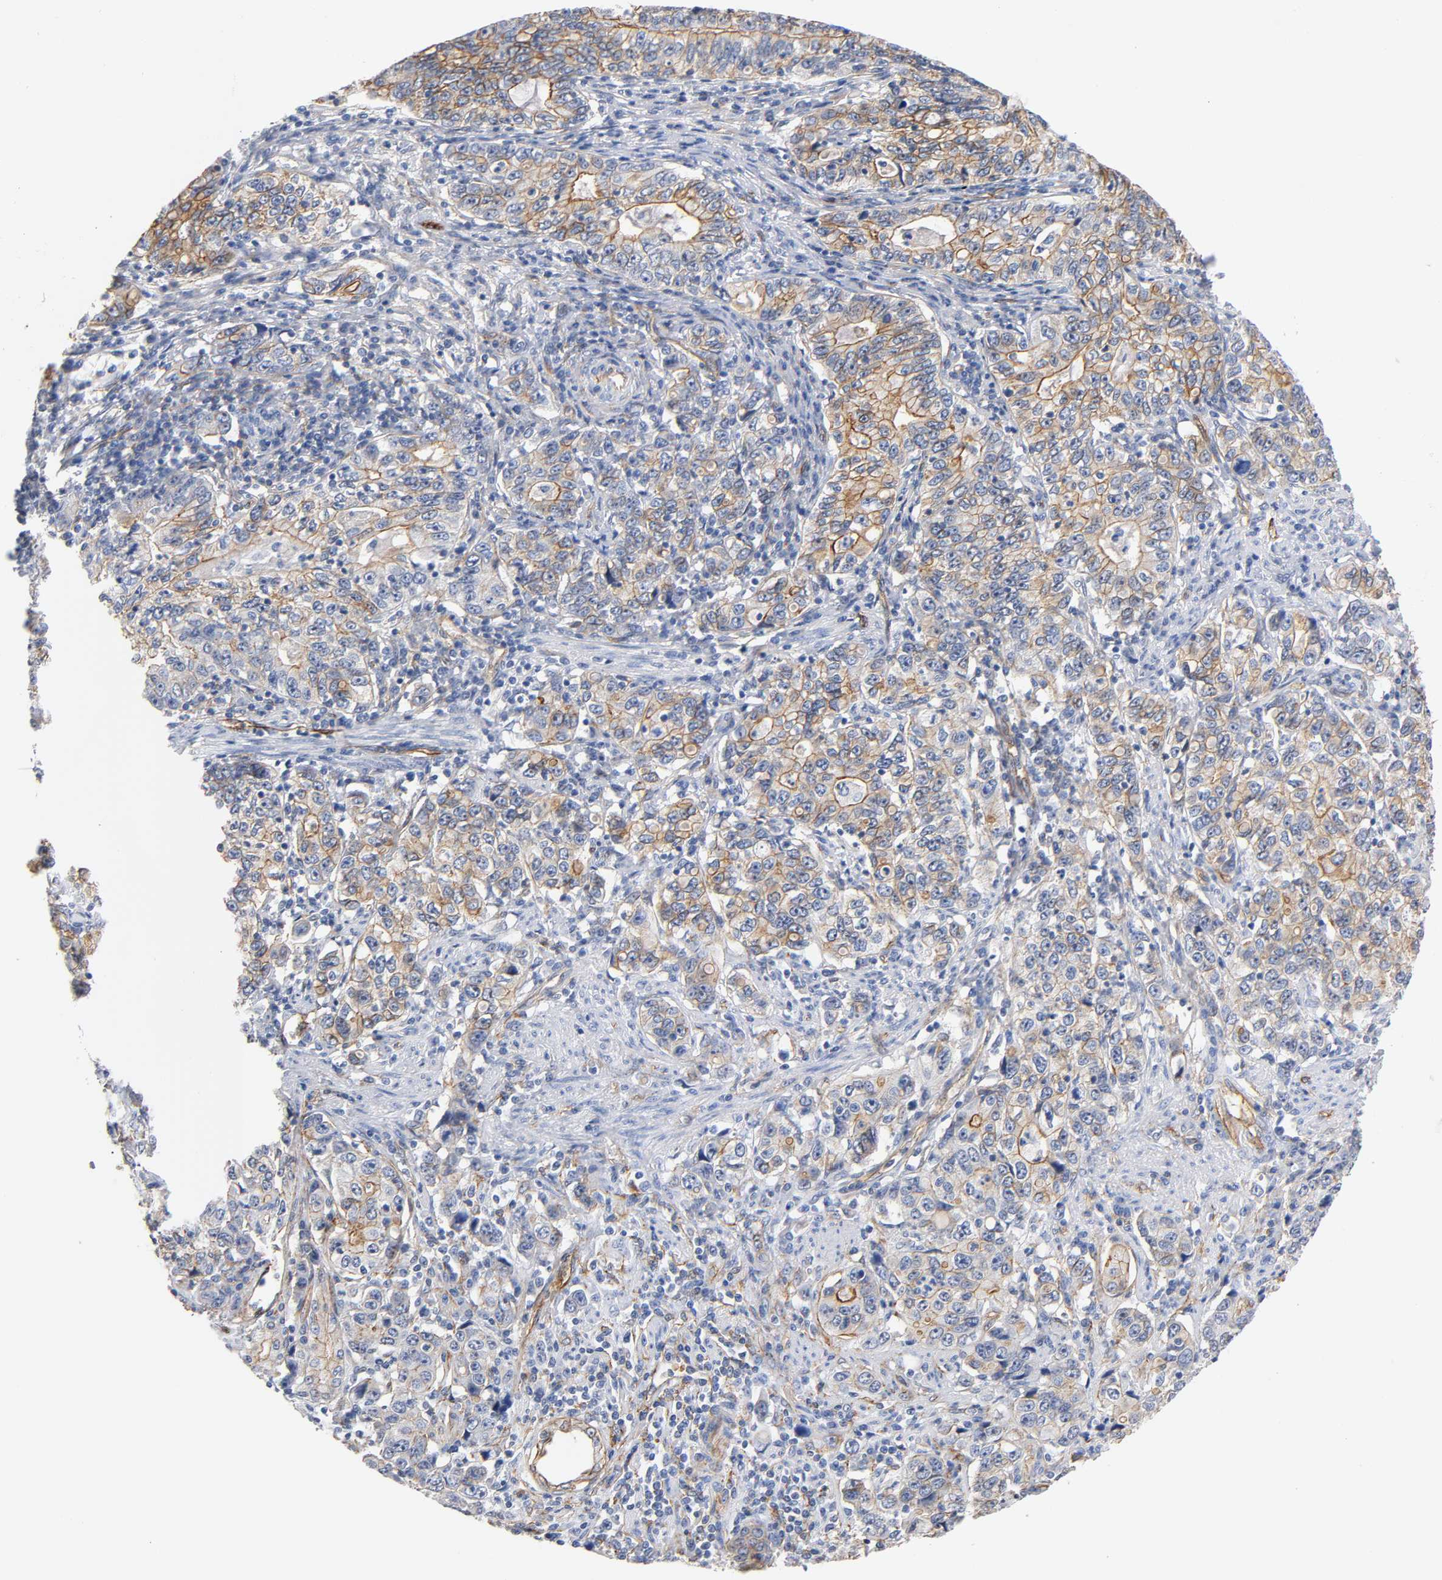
{"staining": {"intensity": "moderate", "quantity": "25%-75%", "location": "cytoplasmic/membranous"}, "tissue": "stomach cancer", "cell_type": "Tumor cells", "image_type": "cancer", "snomed": [{"axis": "morphology", "description": "Adenocarcinoma, NOS"}, {"axis": "topography", "description": "Stomach, lower"}], "caption": "This is an image of IHC staining of adenocarcinoma (stomach), which shows moderate staining in the cytoplasmic/membranous of tumor cells.", "gene": "SPTAN1", "patient": {"sex": "female", "age": 72}}